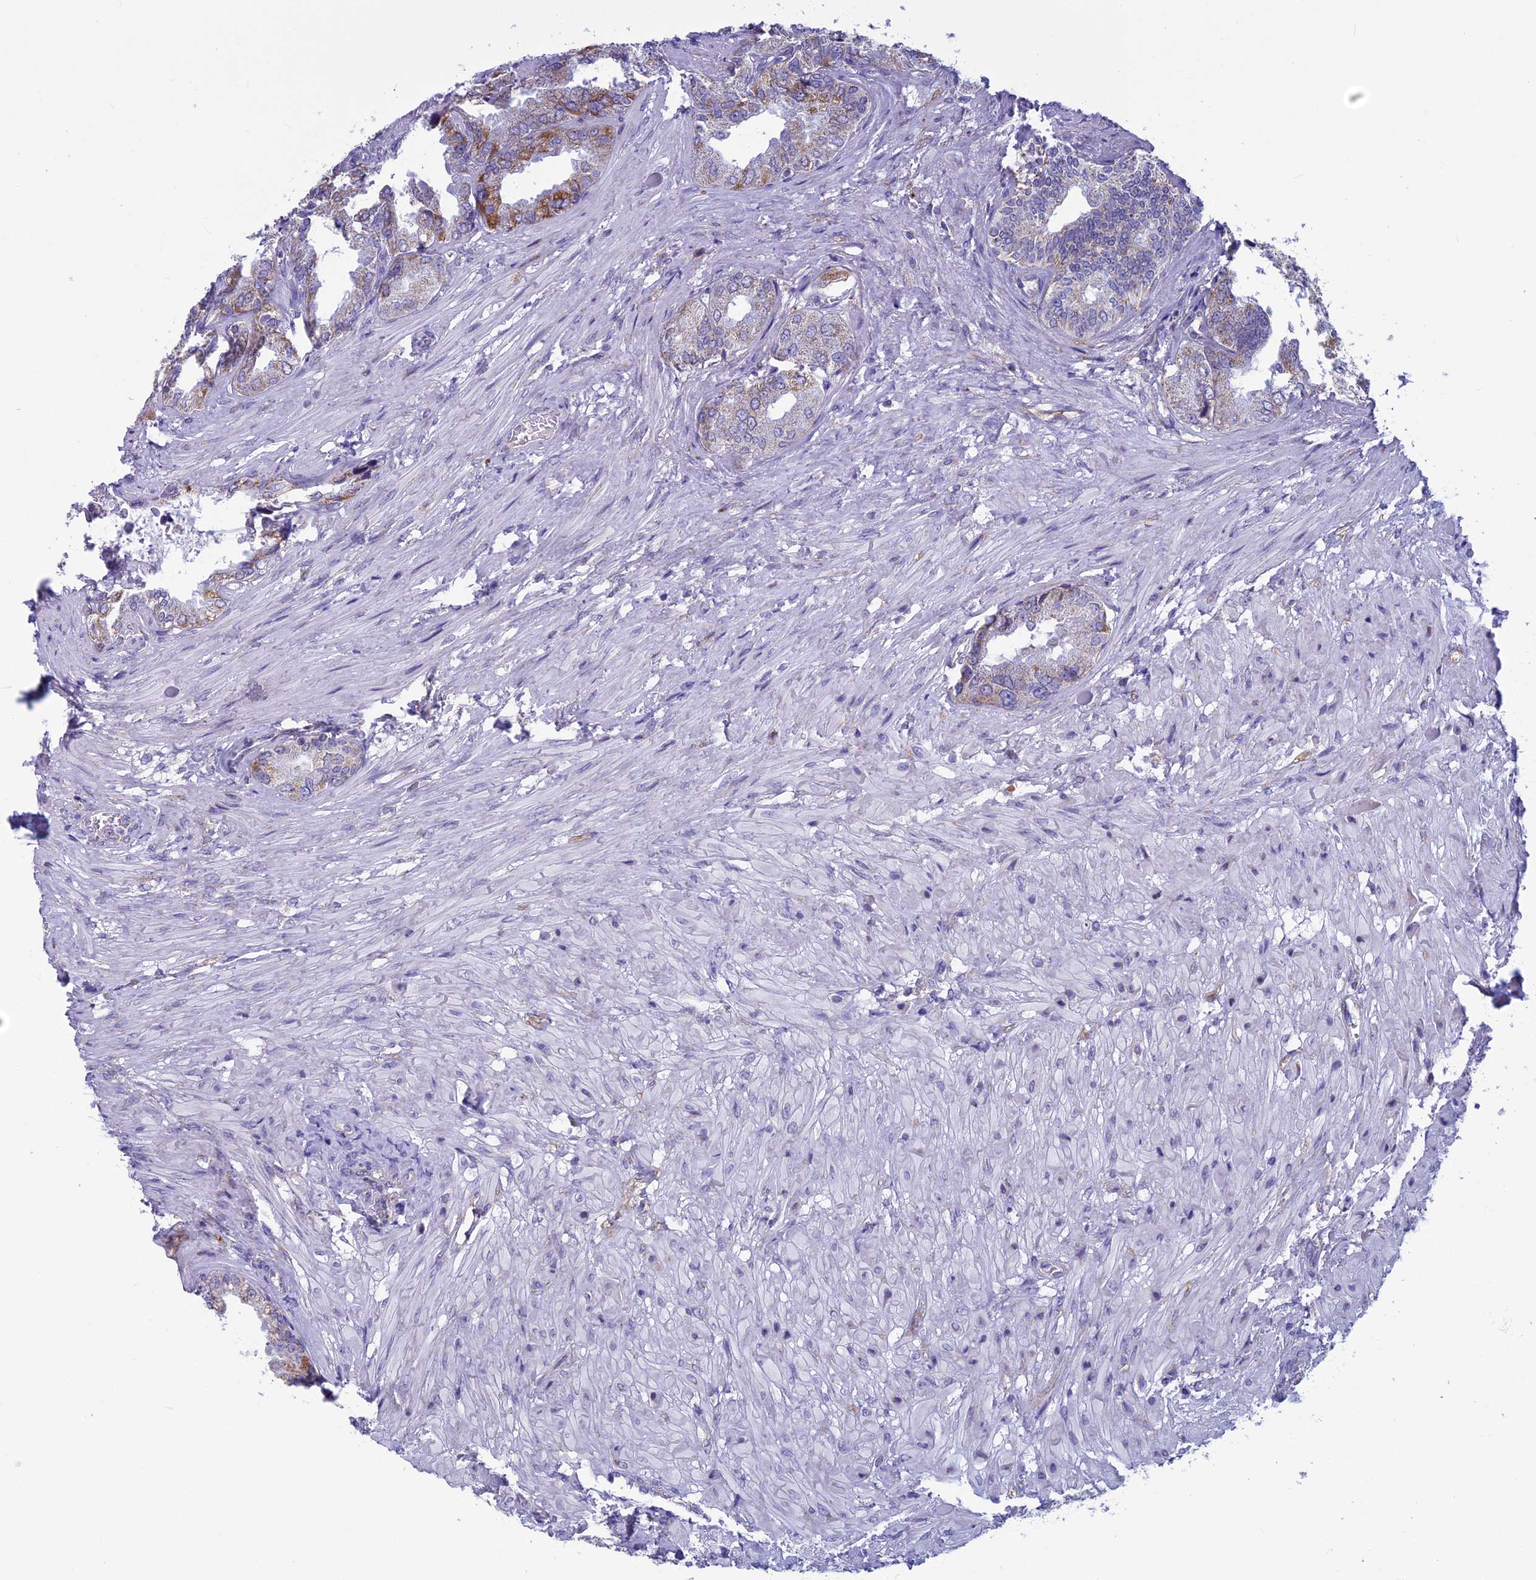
{"staining": {"intensity": "moderate", "quantity": "25%-75%", "location": "cytoplasmic/membranous"}, "tissue": "seminal vesicle", "cell_type": "Glandular cells", "image_type": "normal", "snomed": [{"axis": "morphology", "description": "Normal tissue, NOS"}, {"axis": "topography", "description": "Seminal veicle"}], "caption": "Seminal vesicle stained with a protein marker exhibits moderate staining in glandular cells.", "gene": "MFSD12", "patient": {"sex": "male", "age": 63}}